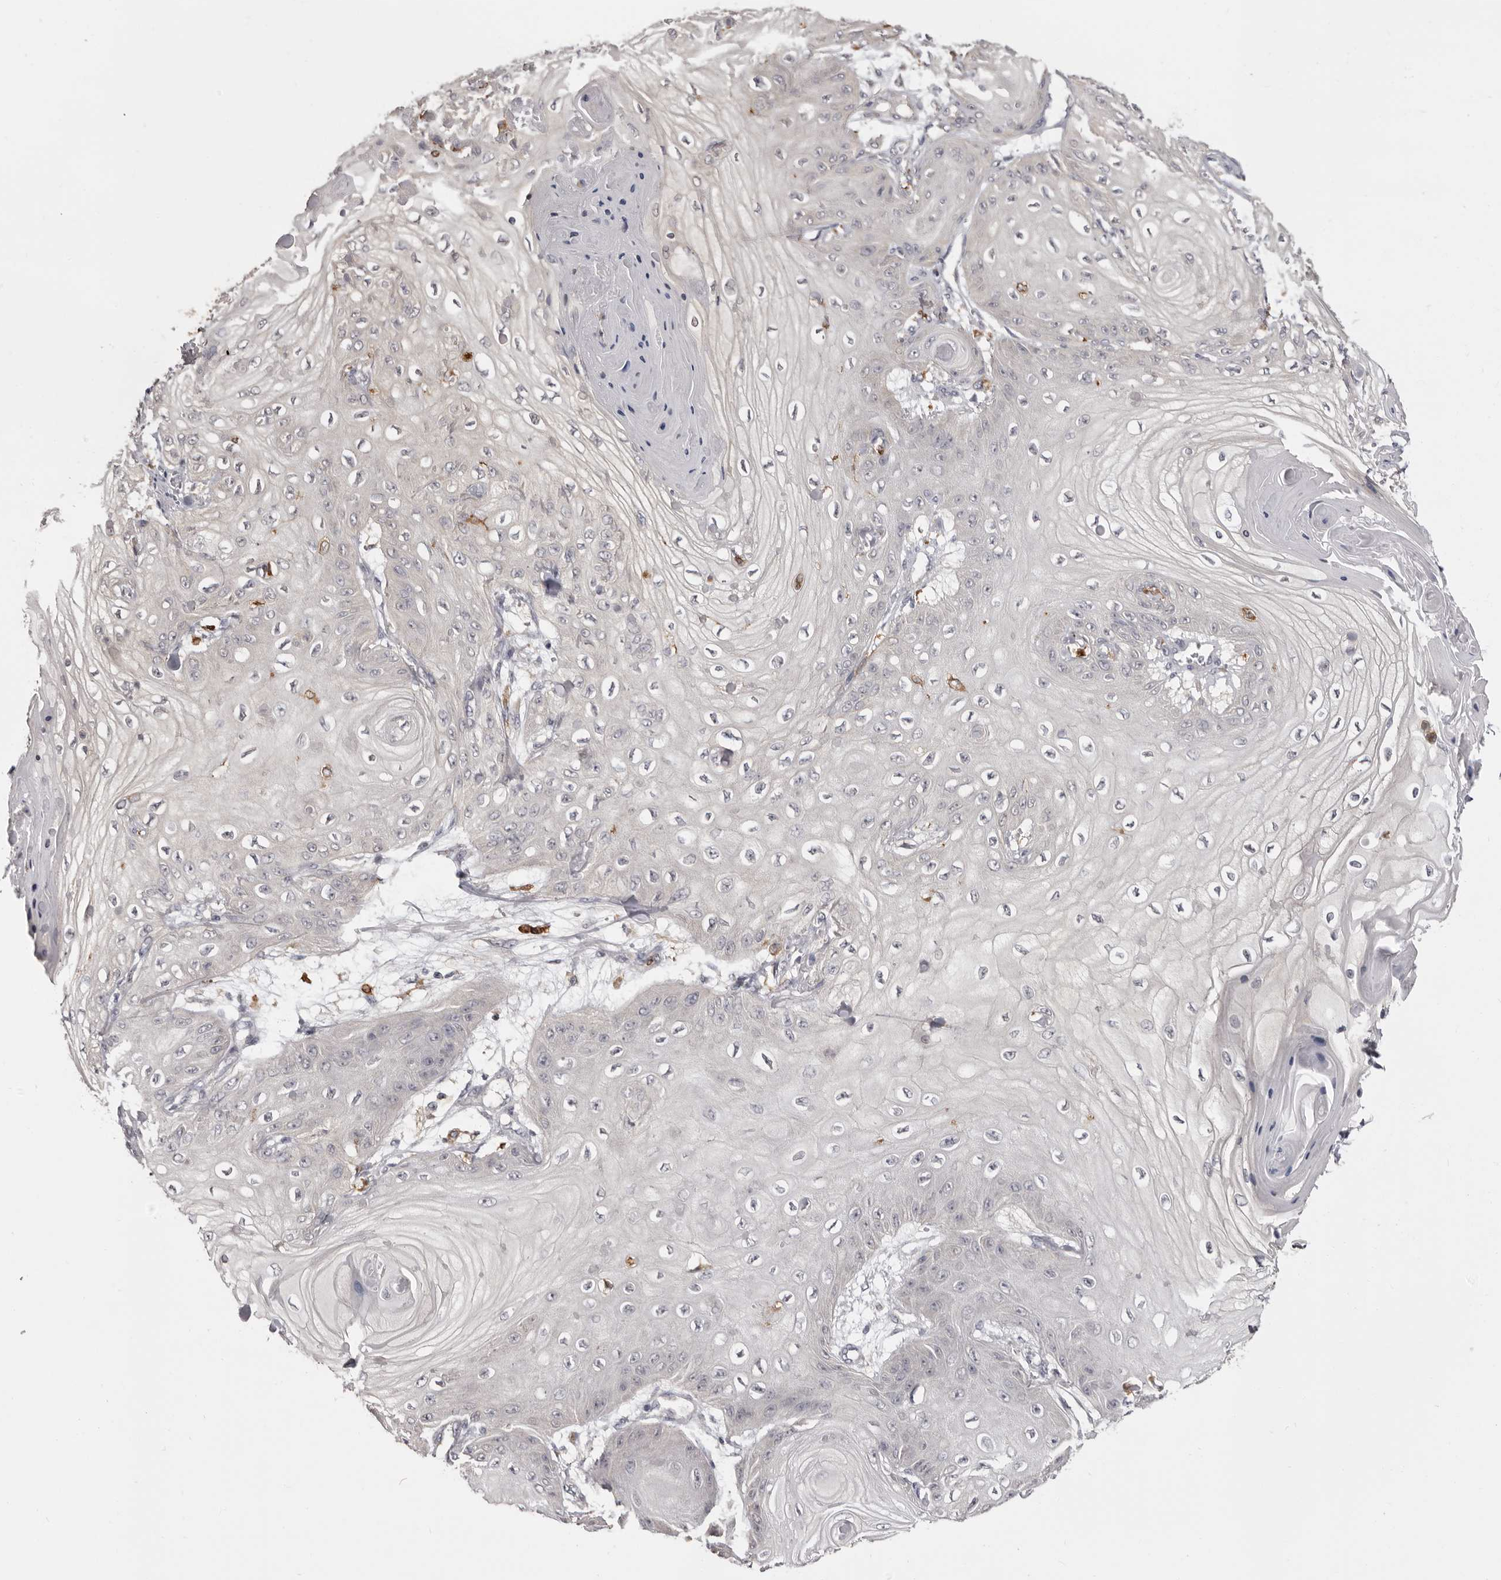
{"staining": {"intensity": "negative", "quantity": "none", "location": "none"}, "tissue": "skin cancer", "cell_type": "Tumor cells", "image_type": "cancer", "snomed": [{"axis": "morphology", "description": "Squamous cell carcinoma, NOS"}, {"axis": "topography", "description": "Skin"}], "caption": "The image reveals no significant staining in tumor cells of skin squamous cell carcinoma. The staining is performed using DAB brown chromogen with nuclei counter-stained in using hematoxylin.", "gene": "TNNI1", "patient": {"sex": "male", "age": 74}}